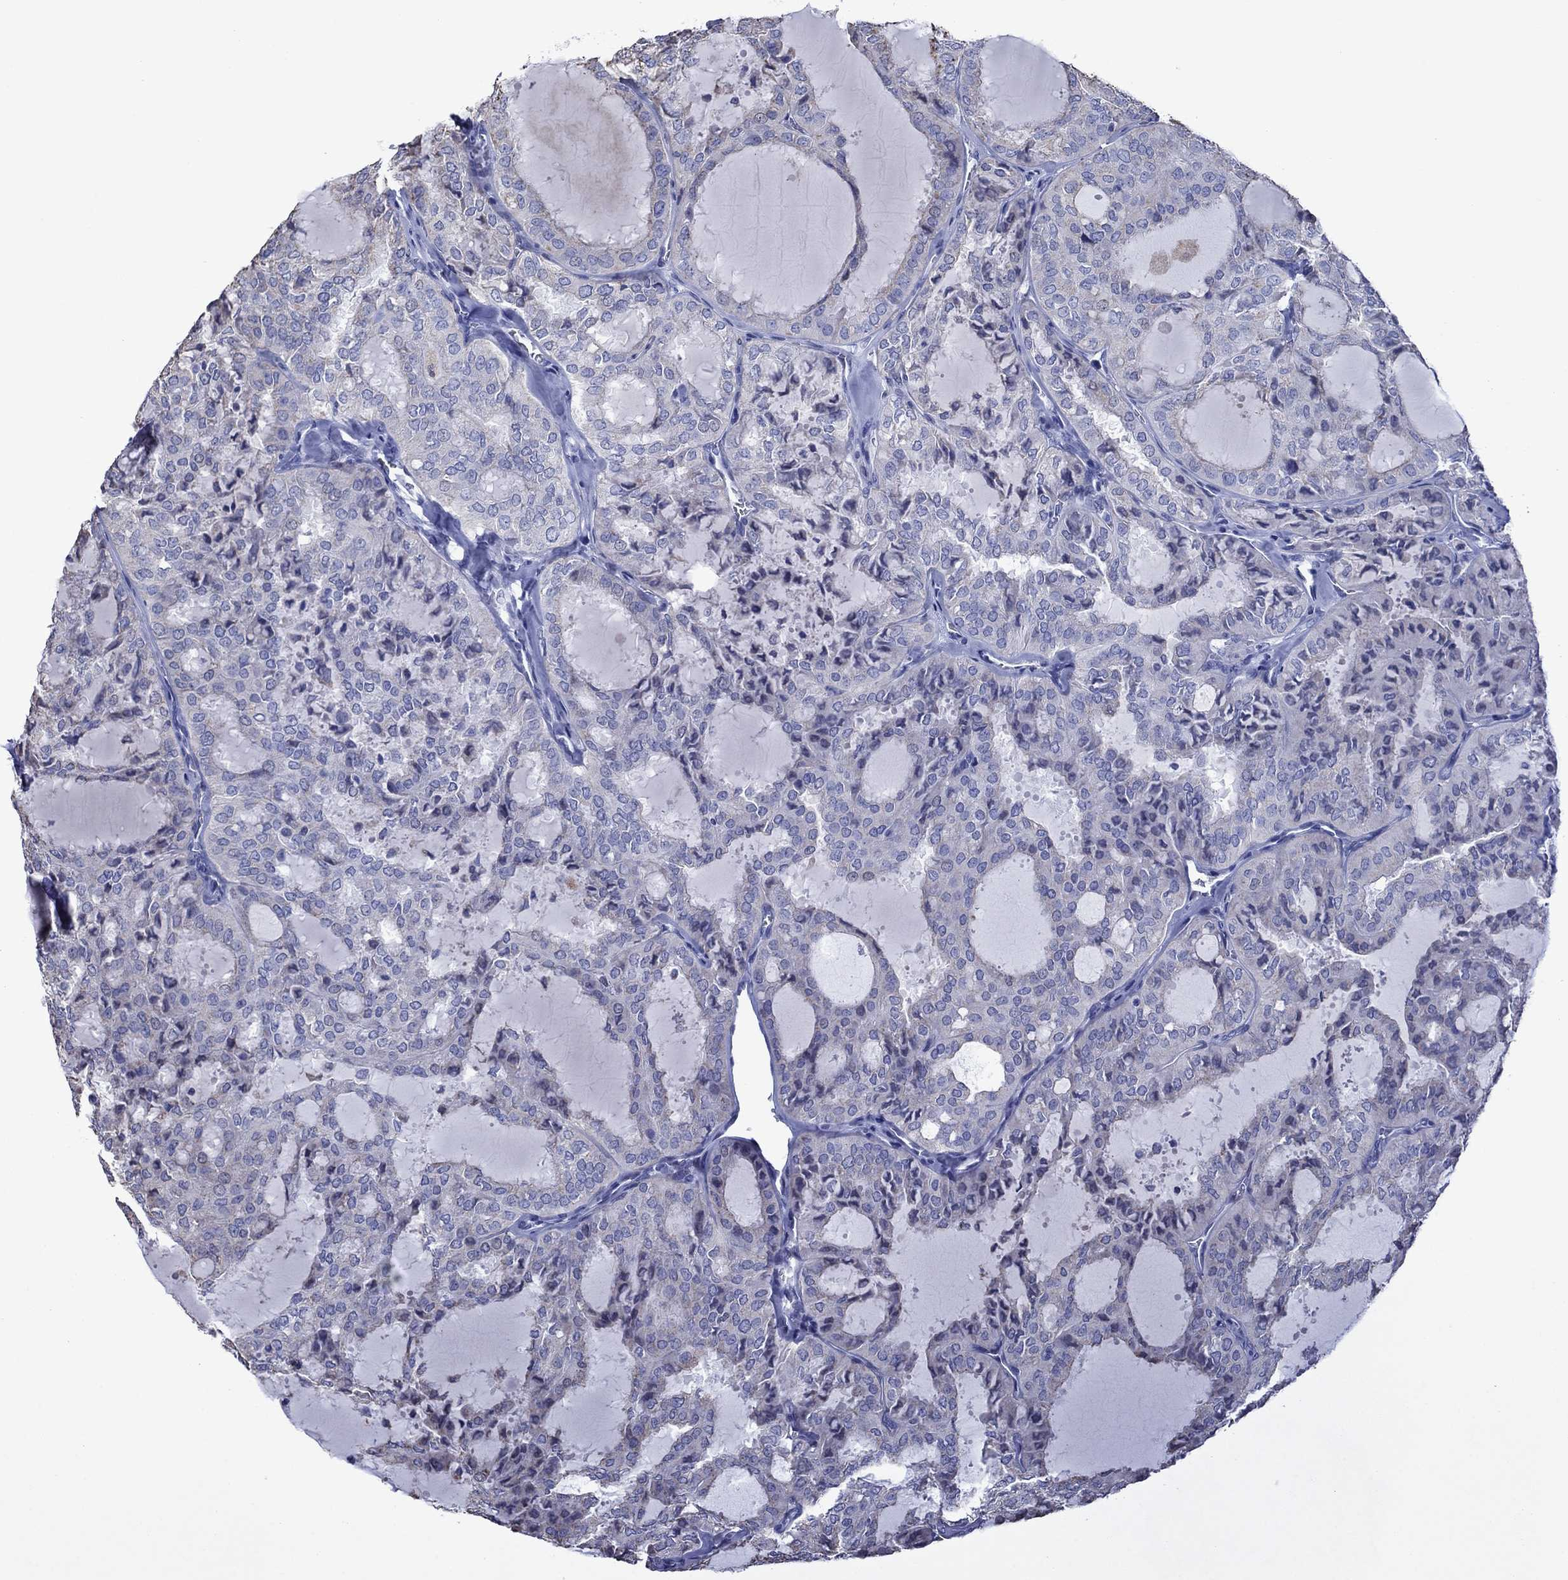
{"staining": {"intensity": "moderate", "quantity": "<25%", "location": "cytoplasmic/membranous"}, "tissue": "thyroid cancer", "cell_type": "Tumor cells", "image_type": "cancer", "snomed": [{"axis": "morphology", "description": "Follicular adenoma carcinoma, NOS"}, {"axis": "topography", "description": "Thyroid gland"}], "caption": "Human thyroid follicular adenoma carcinoma stained with a protein marker displays moderate staining in tumor cells.", "gene": "PIWIL1", "patient": {"sex": "male", "age": 75}}